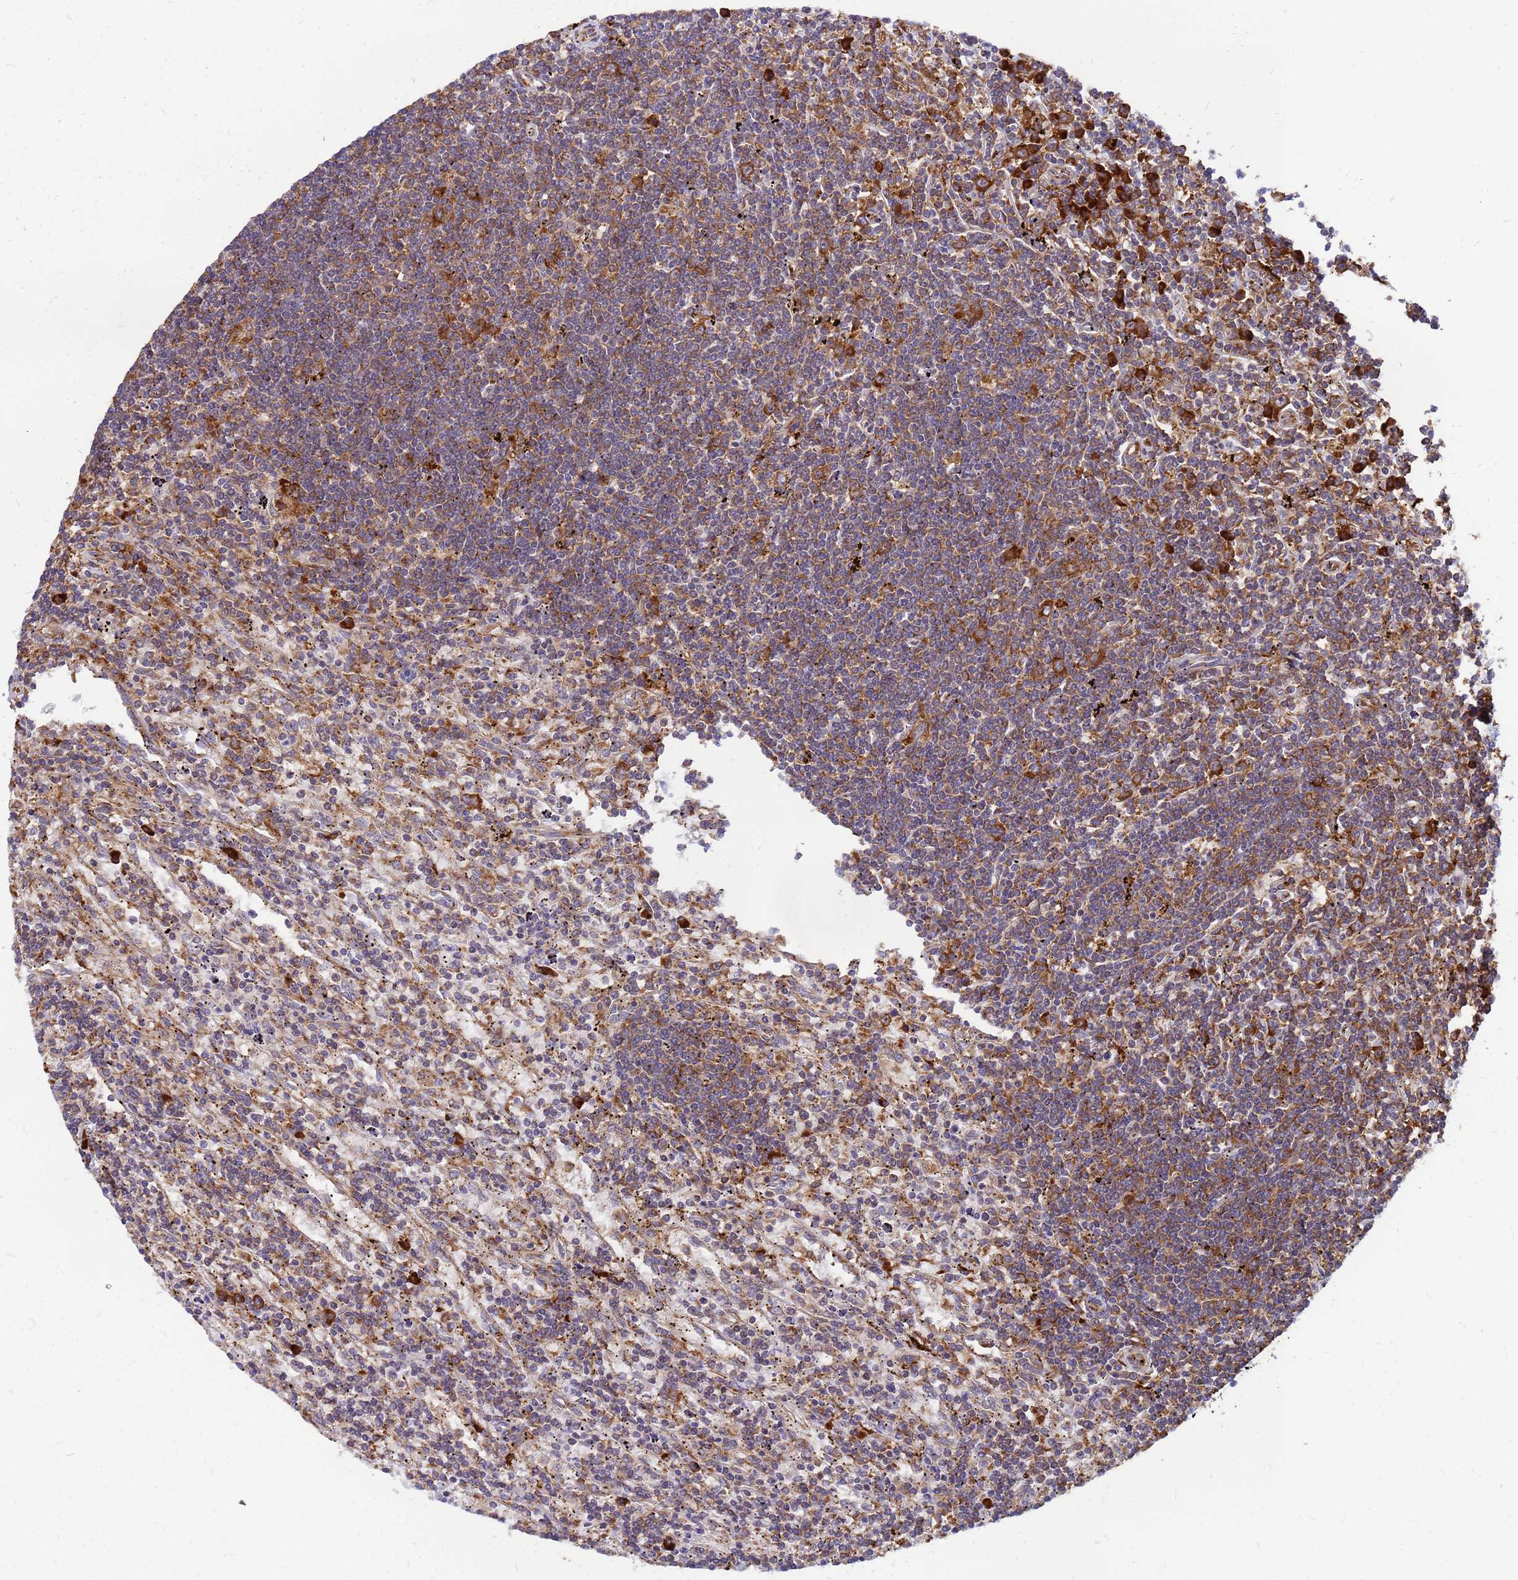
{"staining": {"intensity": "moderate", "quantity": "25%-75%", "location": "cytoplasmic/membranous"}, "tissue": "lymphoma", "cell_type": "Tumor cells", "image_type": "cancer", "snomed": [{"axis": "morphology", "description": "Malignant lymphoma, non-Hodgkin's type, Low grade"}, {"axis": "topography", "description": "Spleen"}], "caption": "A micrograph of lymphoma stained for a protein reveals moderate cytoplasmic/membranous brown staining in tumor cells.", "gene": "RPL8", "patient": {"sex": "male", "age": 76}}